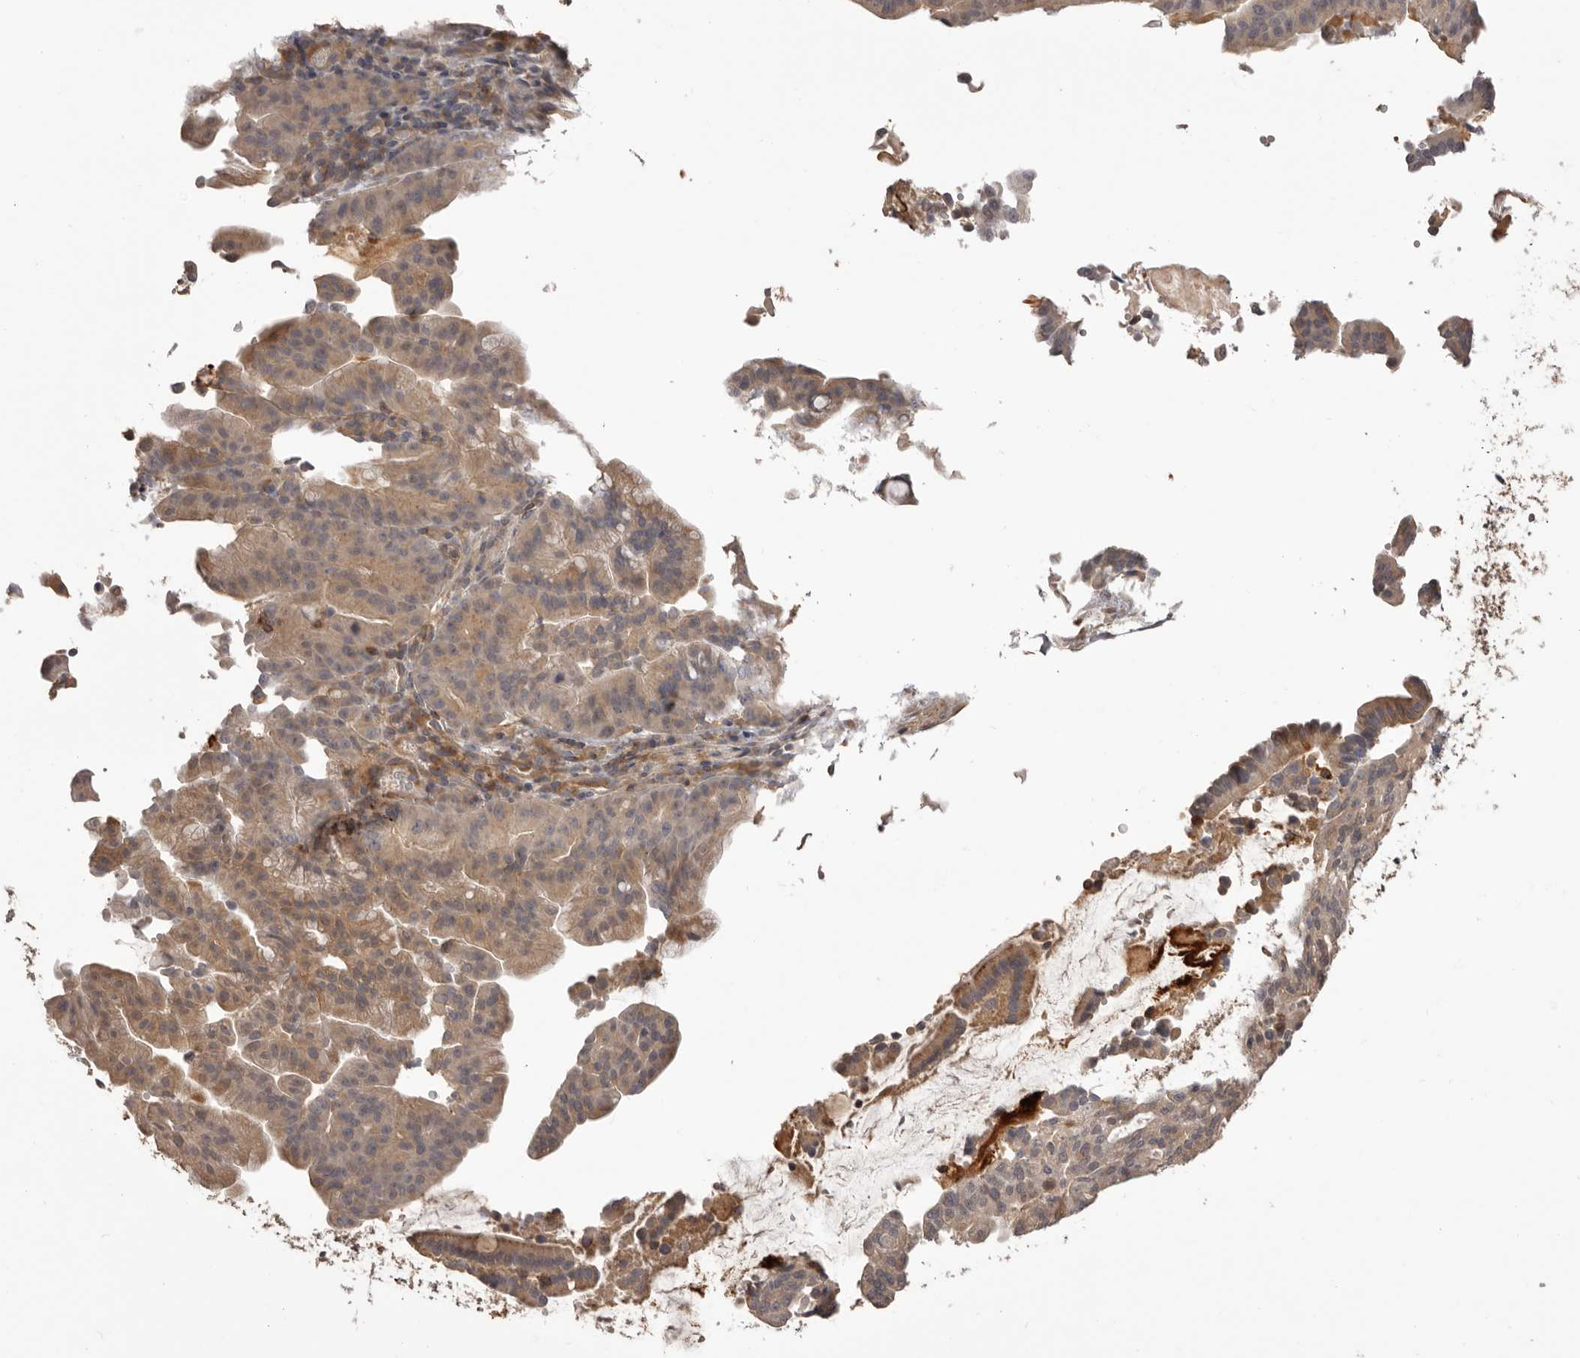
{"staining": {"intensity": "weak", "quantity": ">75%", "location": "cytoplasmic/membranous"}, "tissue": "pancreatic cancer", "cell_type": "Tumor cells", "image_type": "cancer", "snomed": [{"axis": "morphology", "description": "Adenocarcinoma, NOS"}, {"axis": "topography", "description": "Pancreas"}], "caption": "The micrograph reveals staining of adenocarcinoma (pancreatic), revealing weak cytoplasmic/membranous protein expression (brown color) within tumor cells. (DAB IHC with brightfield microscopy, high magnification).", "gene": "GLIPR2", "patient": {"sex": "male", "age": 63}}